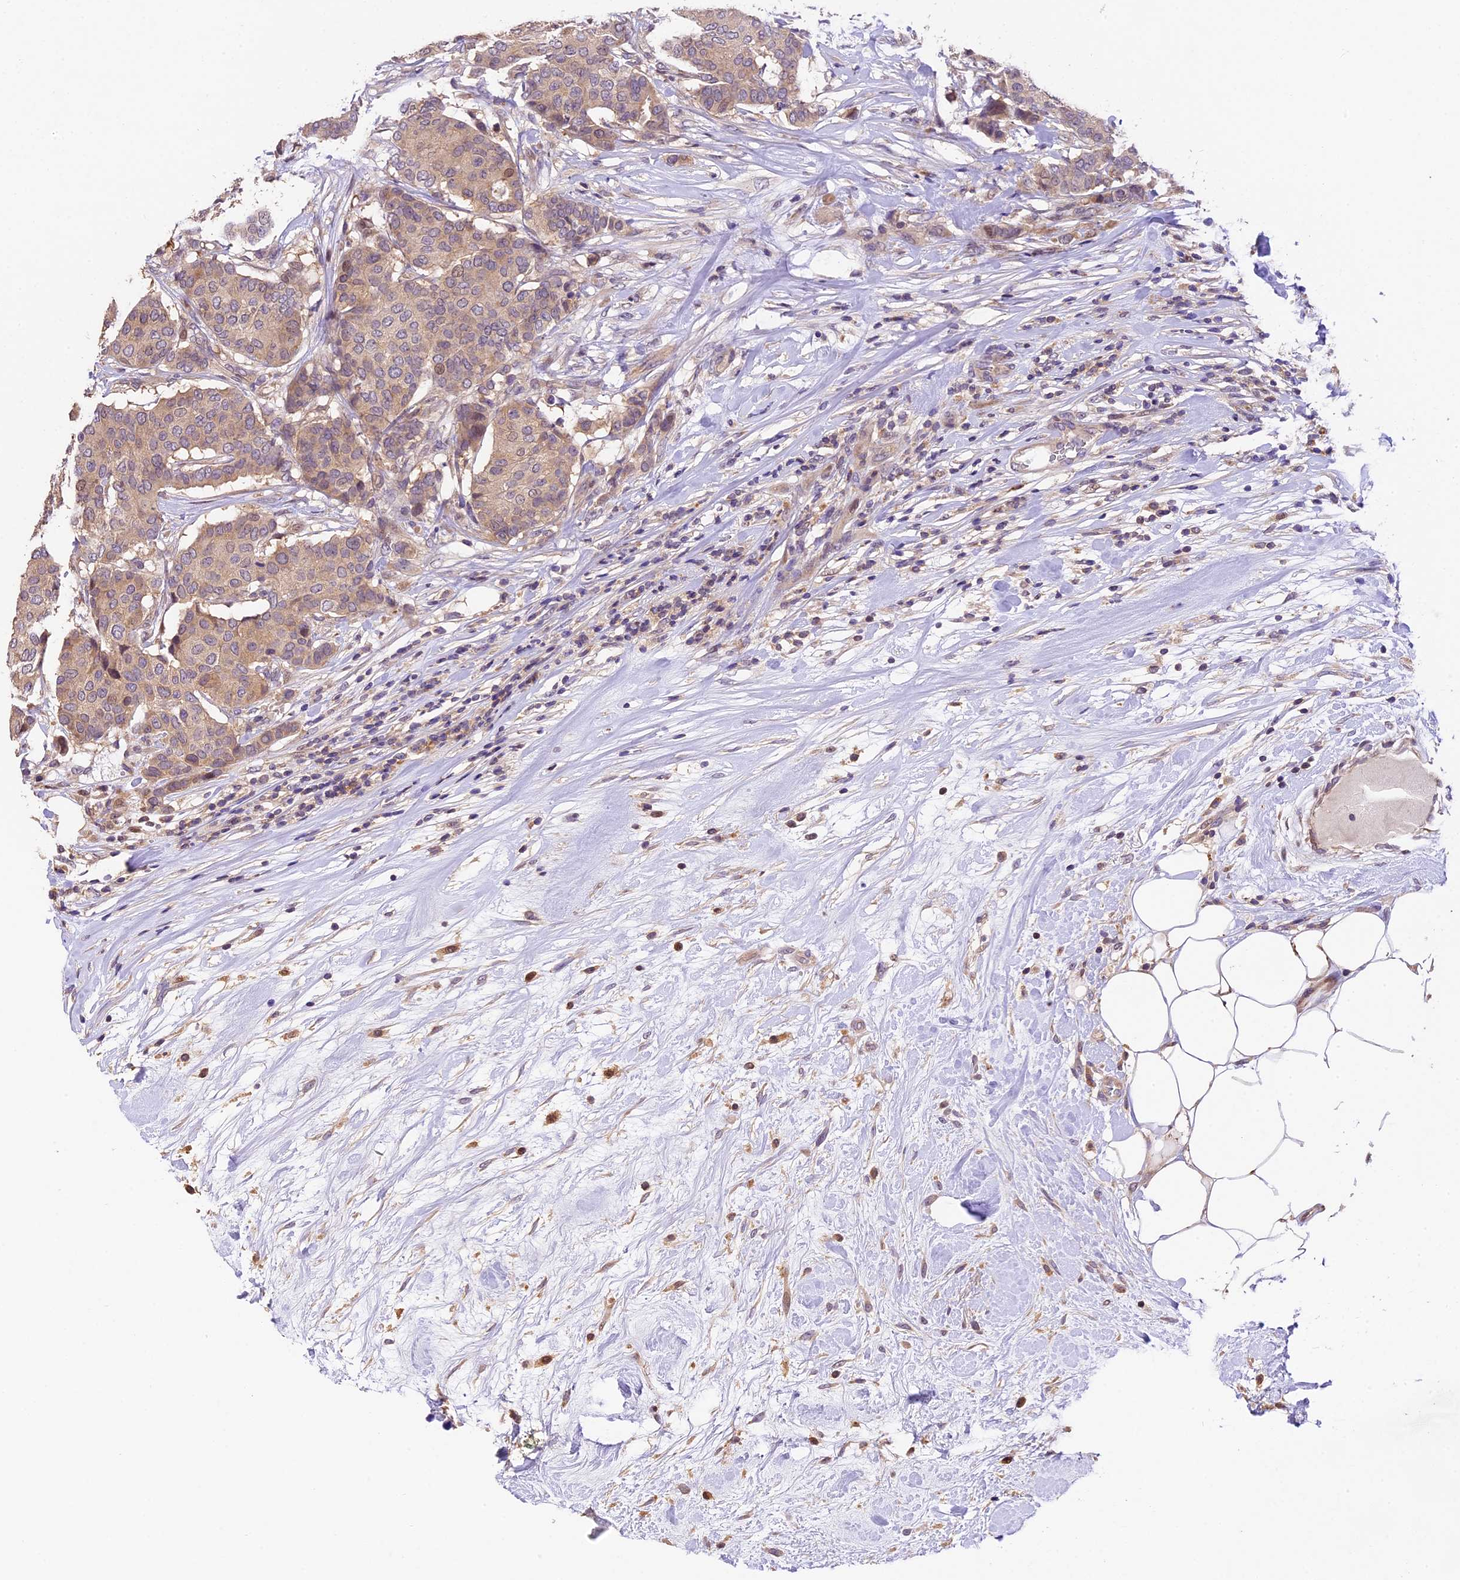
{"staining": {"intensity": "weak", "quantity": ">75%", "location": "cytoplasmic/membranous"}, "tissue": "breast cancer", "cell_type": "Tumor cells", "image_type": "cancer", "snomed": [{"axis": "morphology", "description": "Duct carcinoma"}, {"axis": "topography", "description": "Breast"}], "caption": "High-magnification brightfield microscopy of invasive ductal carcinoma (breast) stained with DAB (brown) and counterstained with hematoxylin (blue). tumor cells exhibit weak cytoplasmic/membranous expression is identified in approximately>75% of cells. (DAB IHC, brown staining for protein, blue staining for nuclei).", "gene": "DGKH", "patient": {"sex": "female", "age": 75}}